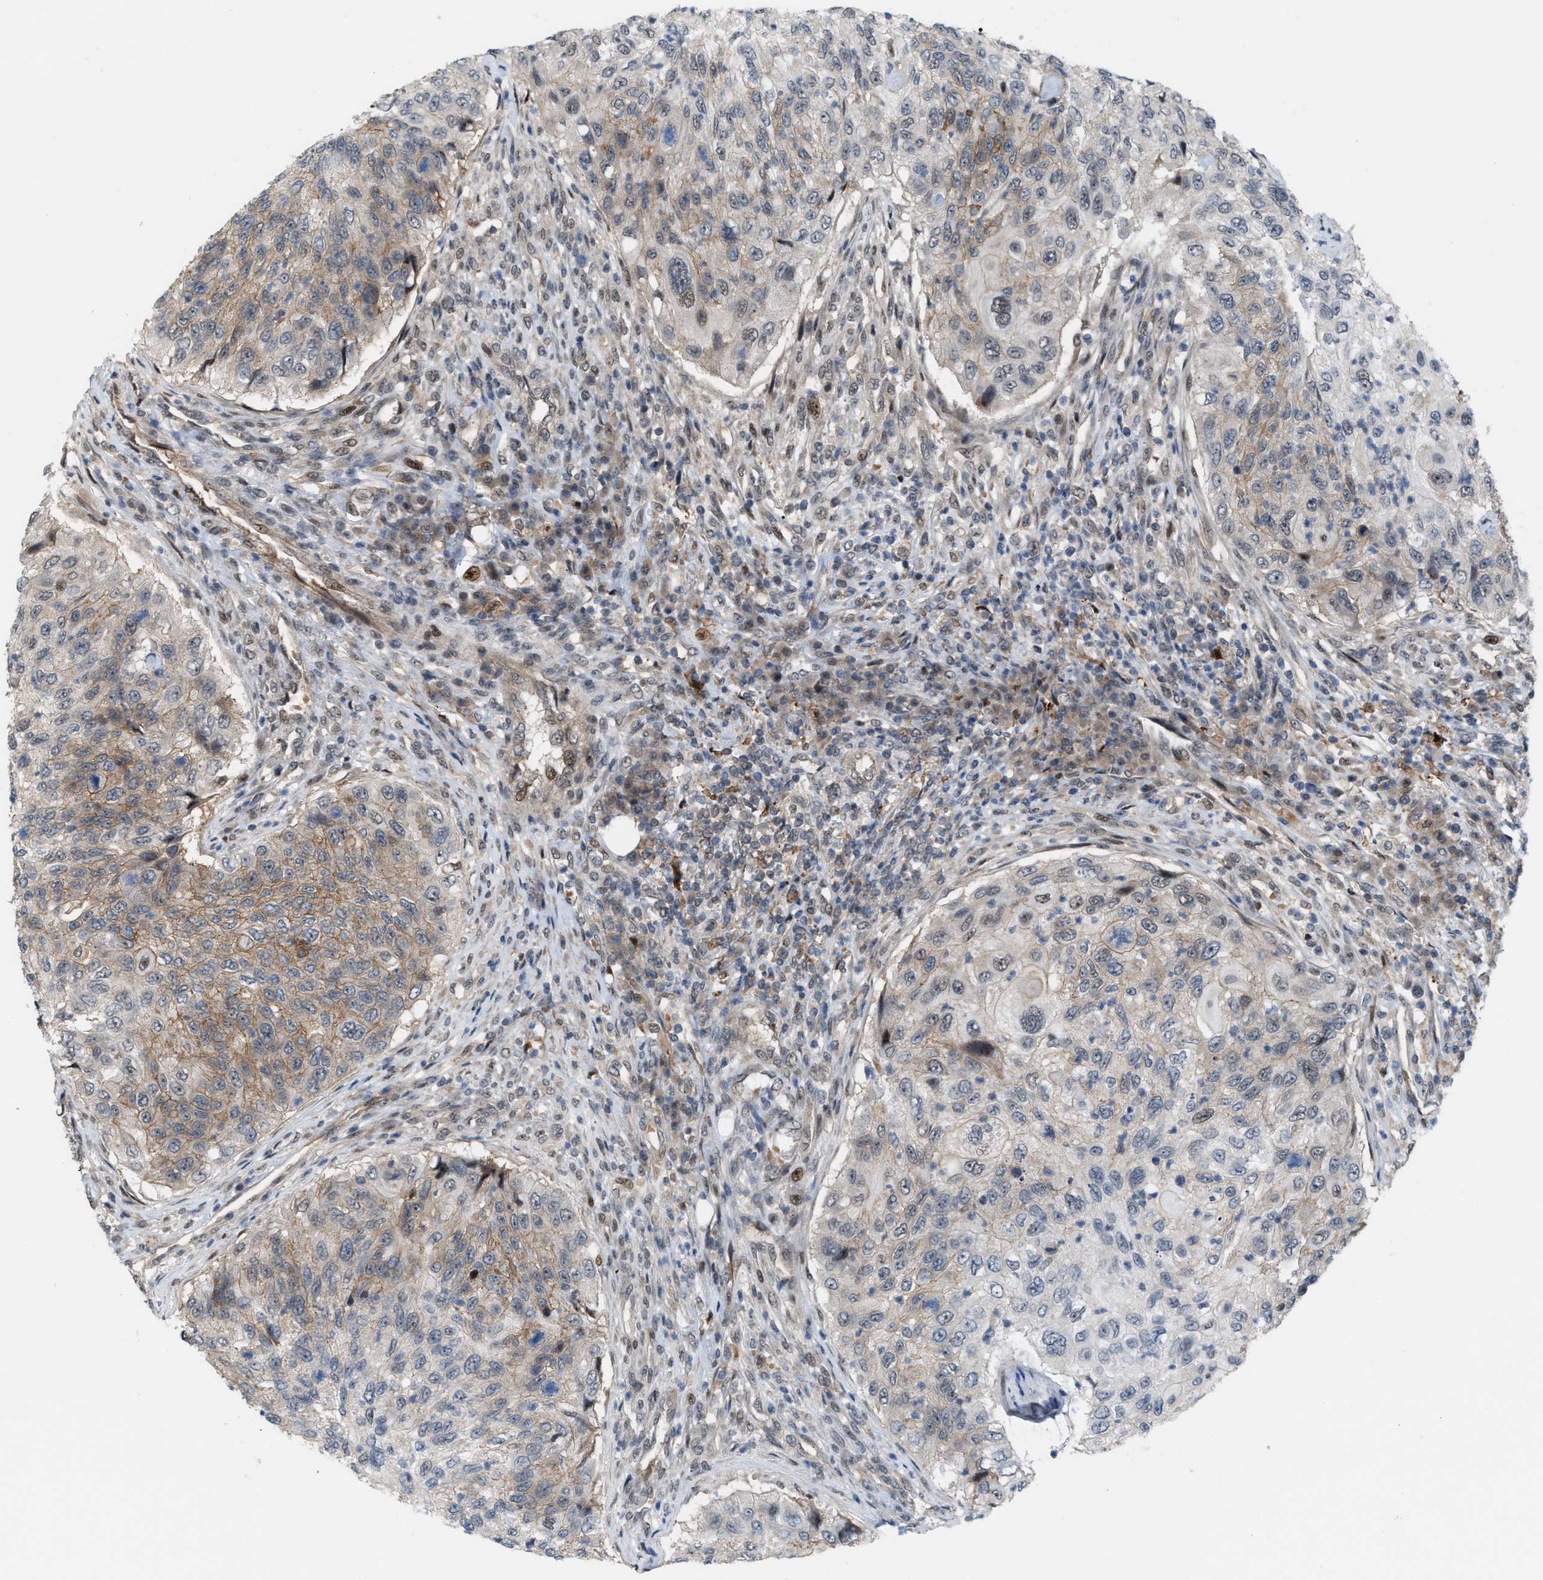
{"staining": {"intensity": "weak", "quantity": "25%-75%", "location": "cytoplasmic/membranous"}, "tissue": "urothelial cancer", "cell_type": "Tumor cells", "image_type": "cancer", "snomed": [{"axis": "morphology", "description": "Urothelial carcinoma, High grade"}, {"axis": "topography", "description": "Urinary bladder"}], "caption": "High-magnification brightfield microscopy of urothelial cancer stained with DAB (brown) and counterstained with hematoxylin (blue). tumor cells exhibit weak cytoplasmic/membranous positivity is appreciated in about25%-75% of cells. (DAB IHC with brightfield microscopy, high magnification).", "gene": "RFFL", "patient": {"sex": "female", "age": 60}}